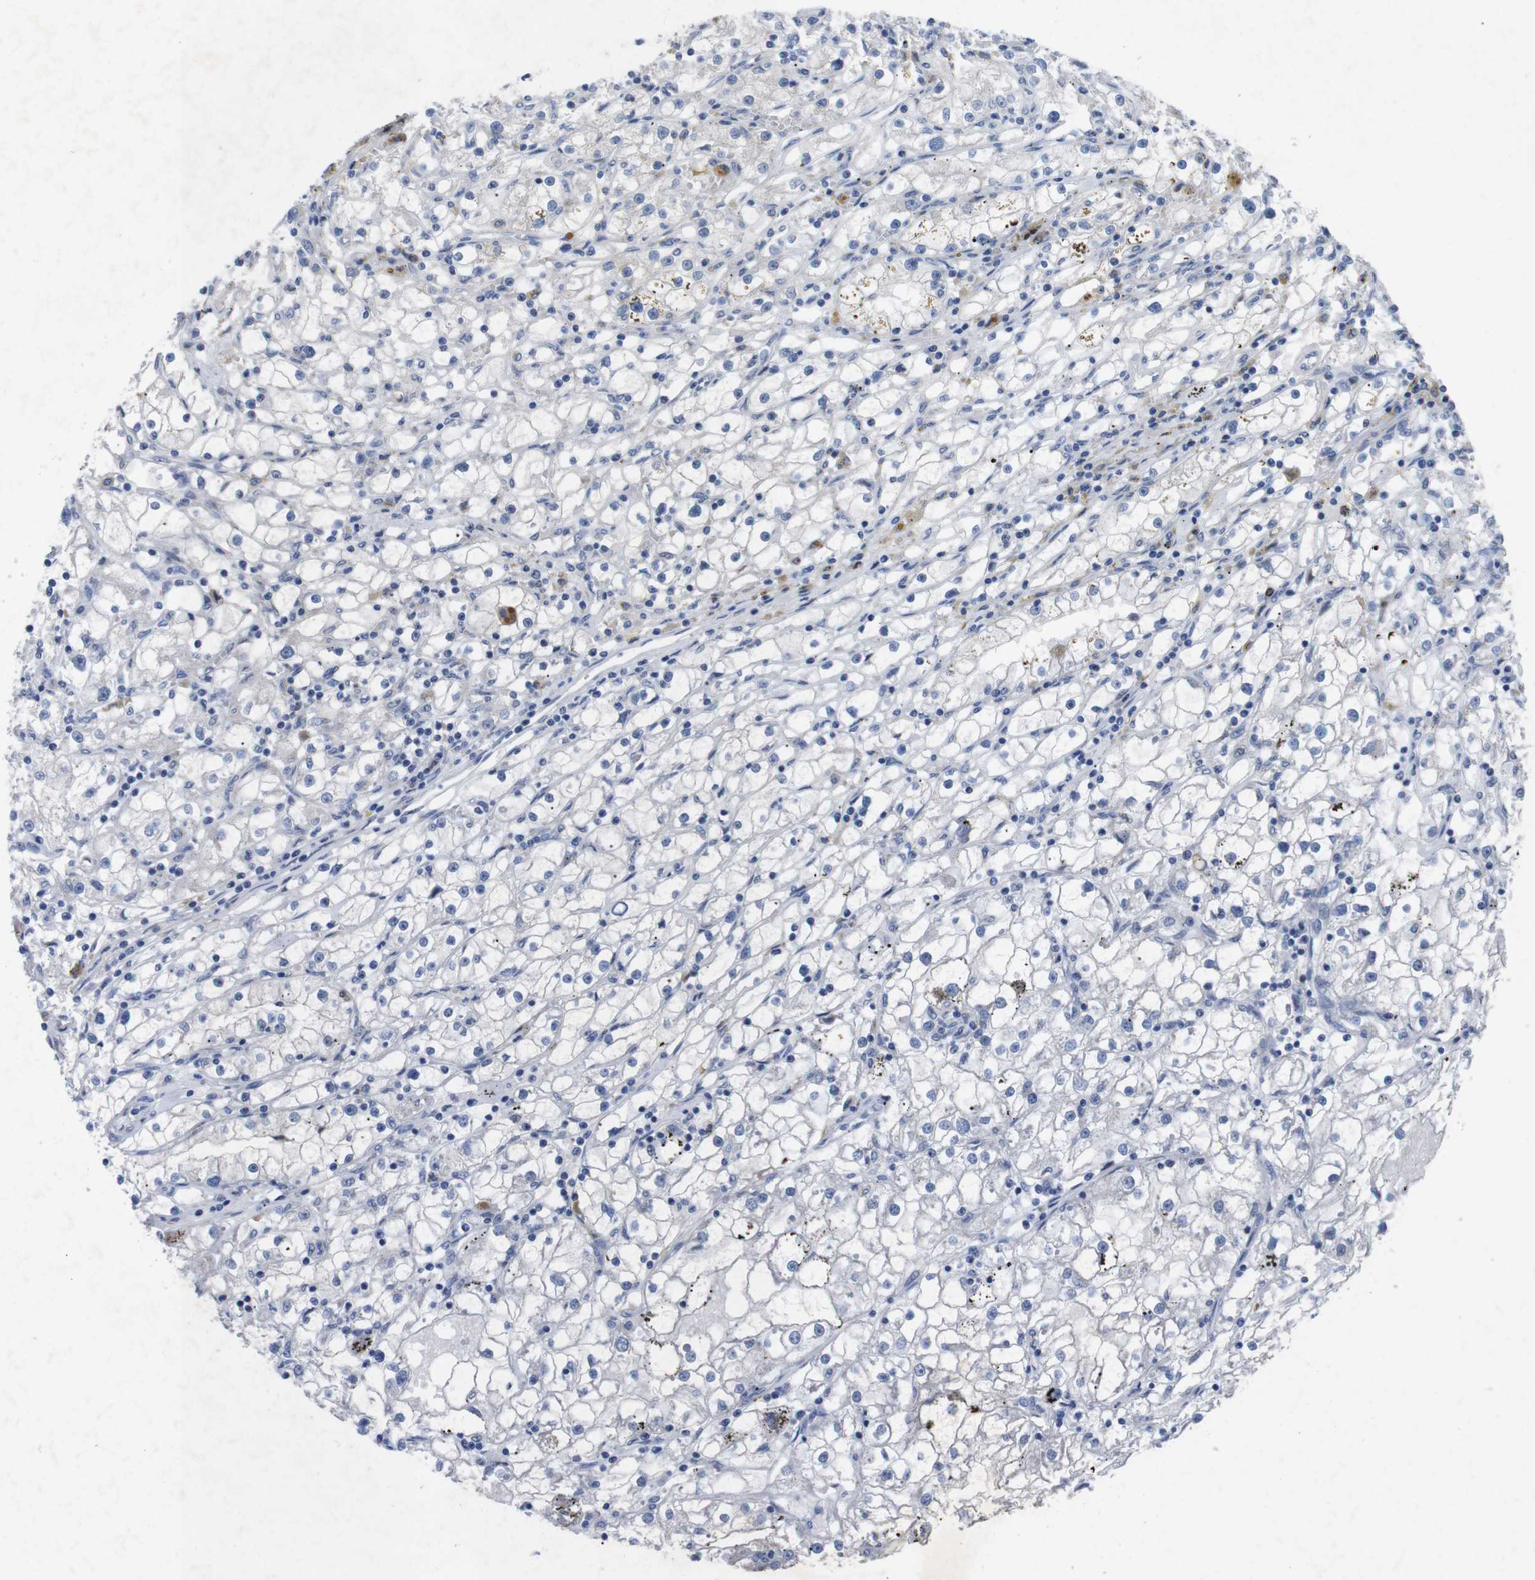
{"staining": {"intensity": "negative", "quantity": "none", "location": "none"}, "tissue": "renal cancer", "cell_type": "Tumor cells", "image_type": "cancer", "snomed": [{"axis": "morphology", "description": "Adenocarcinoma, NOS"}, {"axis": "topography", "description": "Kidney"}], "caption": "This is an immunohistochemistry (IHC) photomicrograph of human renal adenocarcinoma. There is no expression in tumor cells.", "gene": "IRF4", "patient": {"sex": "male", "age": 56}}